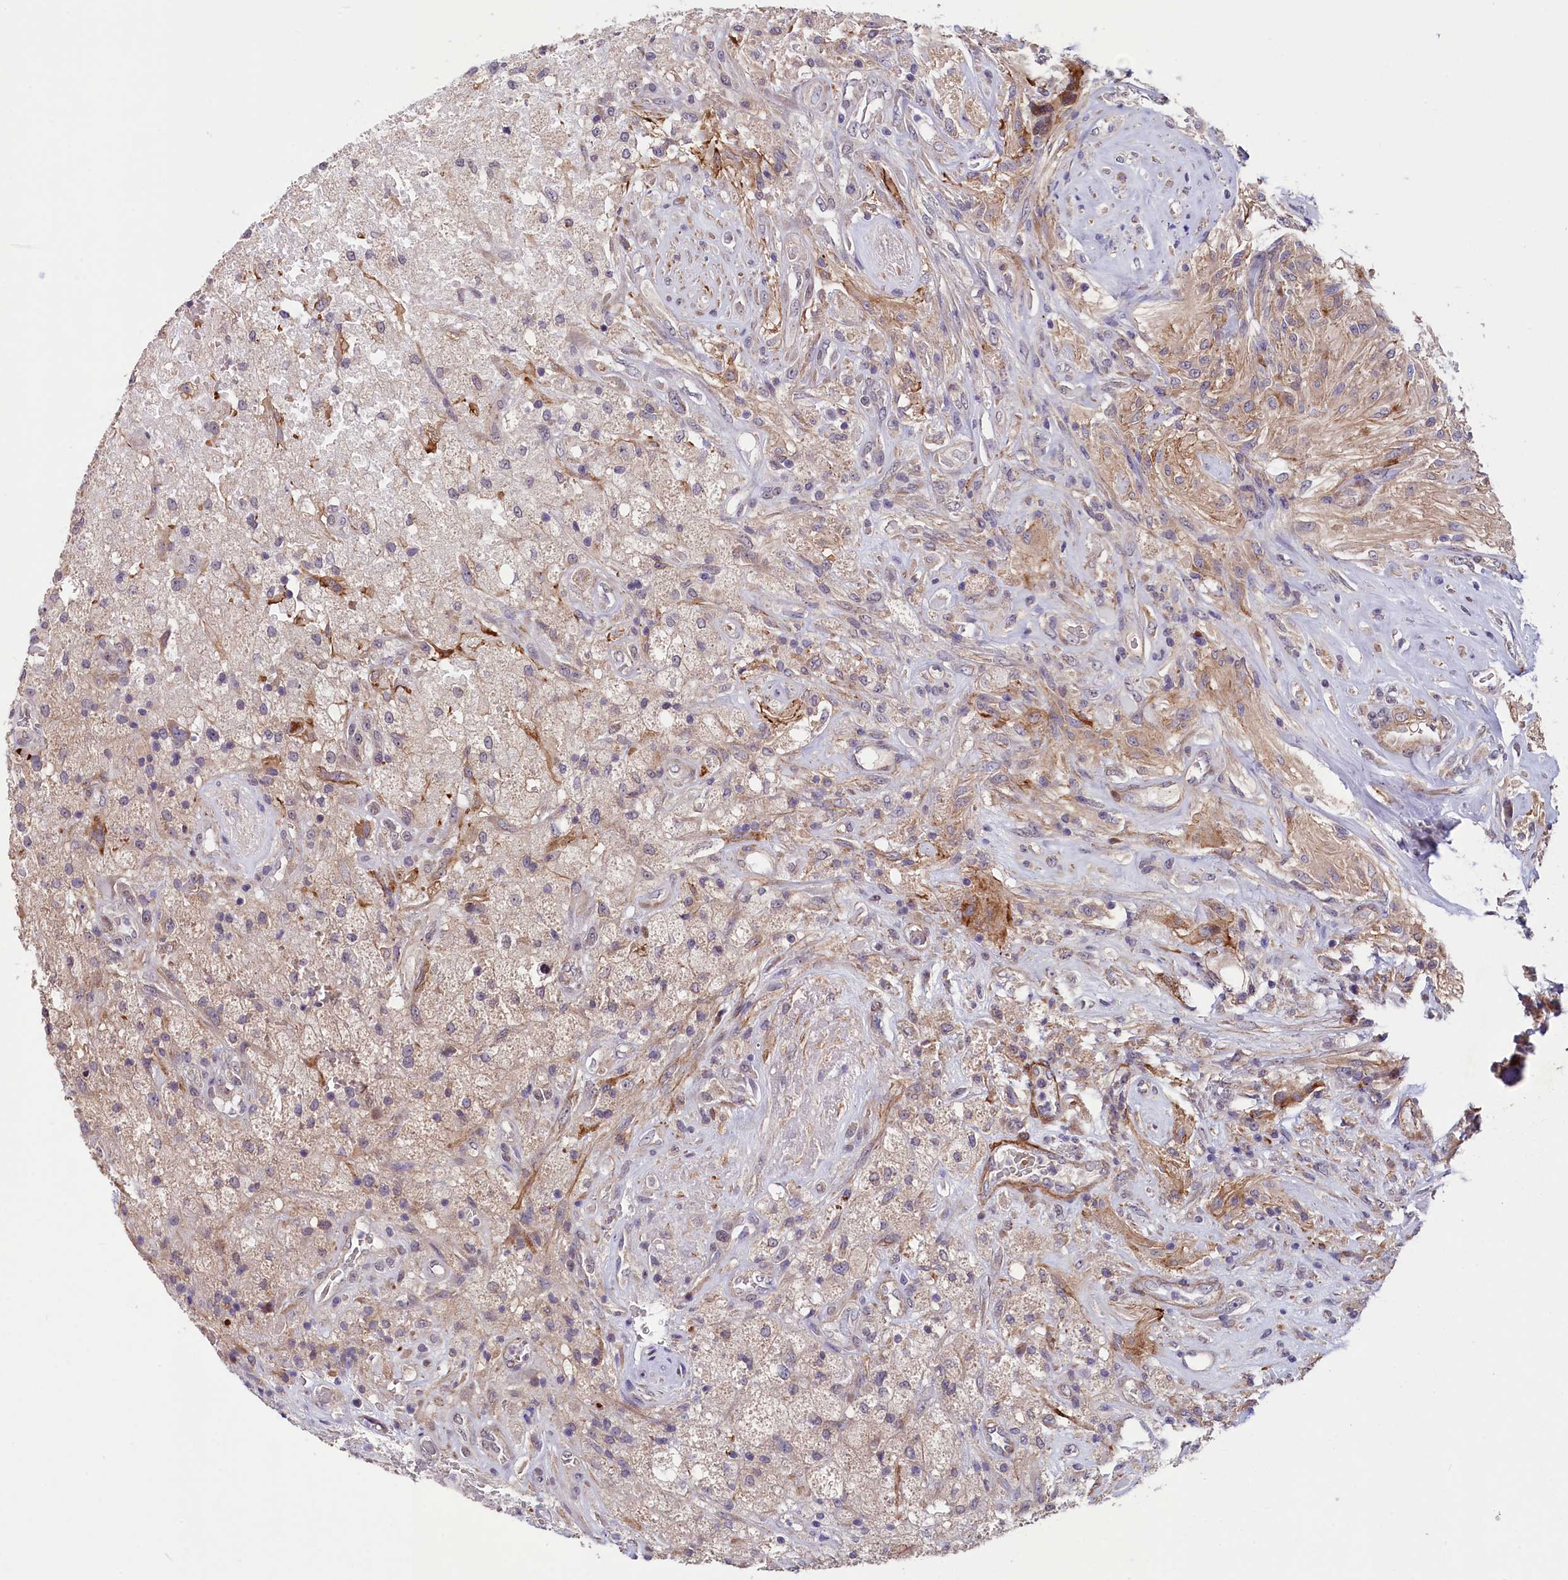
{"staining": {"intensity": "weak", "quantity": "<25%", "location": "cytoplasmic/membranous"}, "tissue": "glioma", "cell_type": "Tumor cells", "image_type": "cancer", "snomed": [{"axis": "morphology", "description": "Glioma, malignant, High grade"}, {"axis": "topography", "description": "Brain"}], "caption": "Tumor cells are negative for brown protein staining in glioma.", "gene": "SLC39A6", "patient": {"sex": "male", "age": 56}}